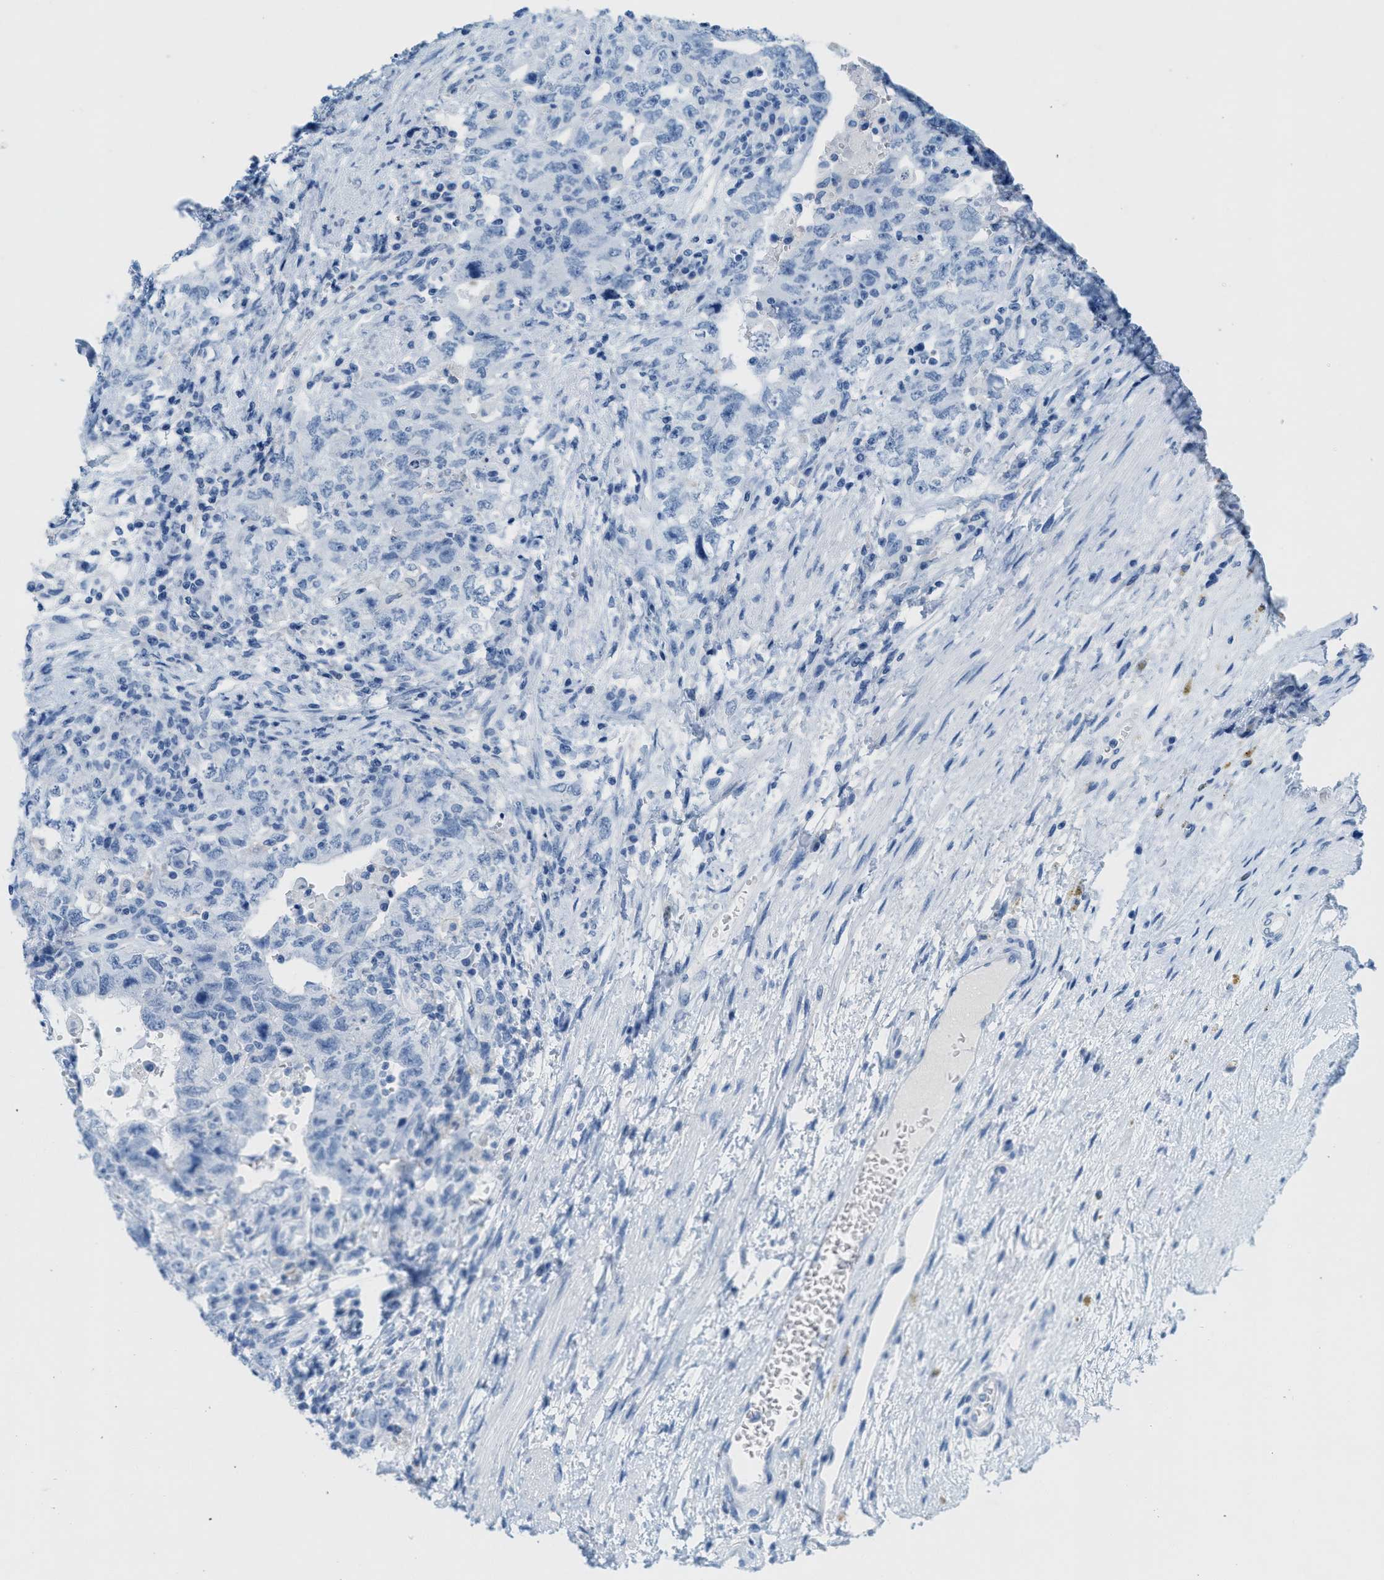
{"staining": {"intensity": "negative", "quantity": "none", "location": "none"}, "tissue": "testis cancer", "cell_type": "Tumor cells", "image_type": "cancer", "snomed": [{"axis": "morphology", "description": "Carcinoma, Embryonal, NOS"}, {"axis": "topography", "description": "Testis"}], "caption": "Tumor cells are negative for protein expression in human testis cancer.", "gene": "GPM6A", "patient": {"sex": "male", "age": 26}}